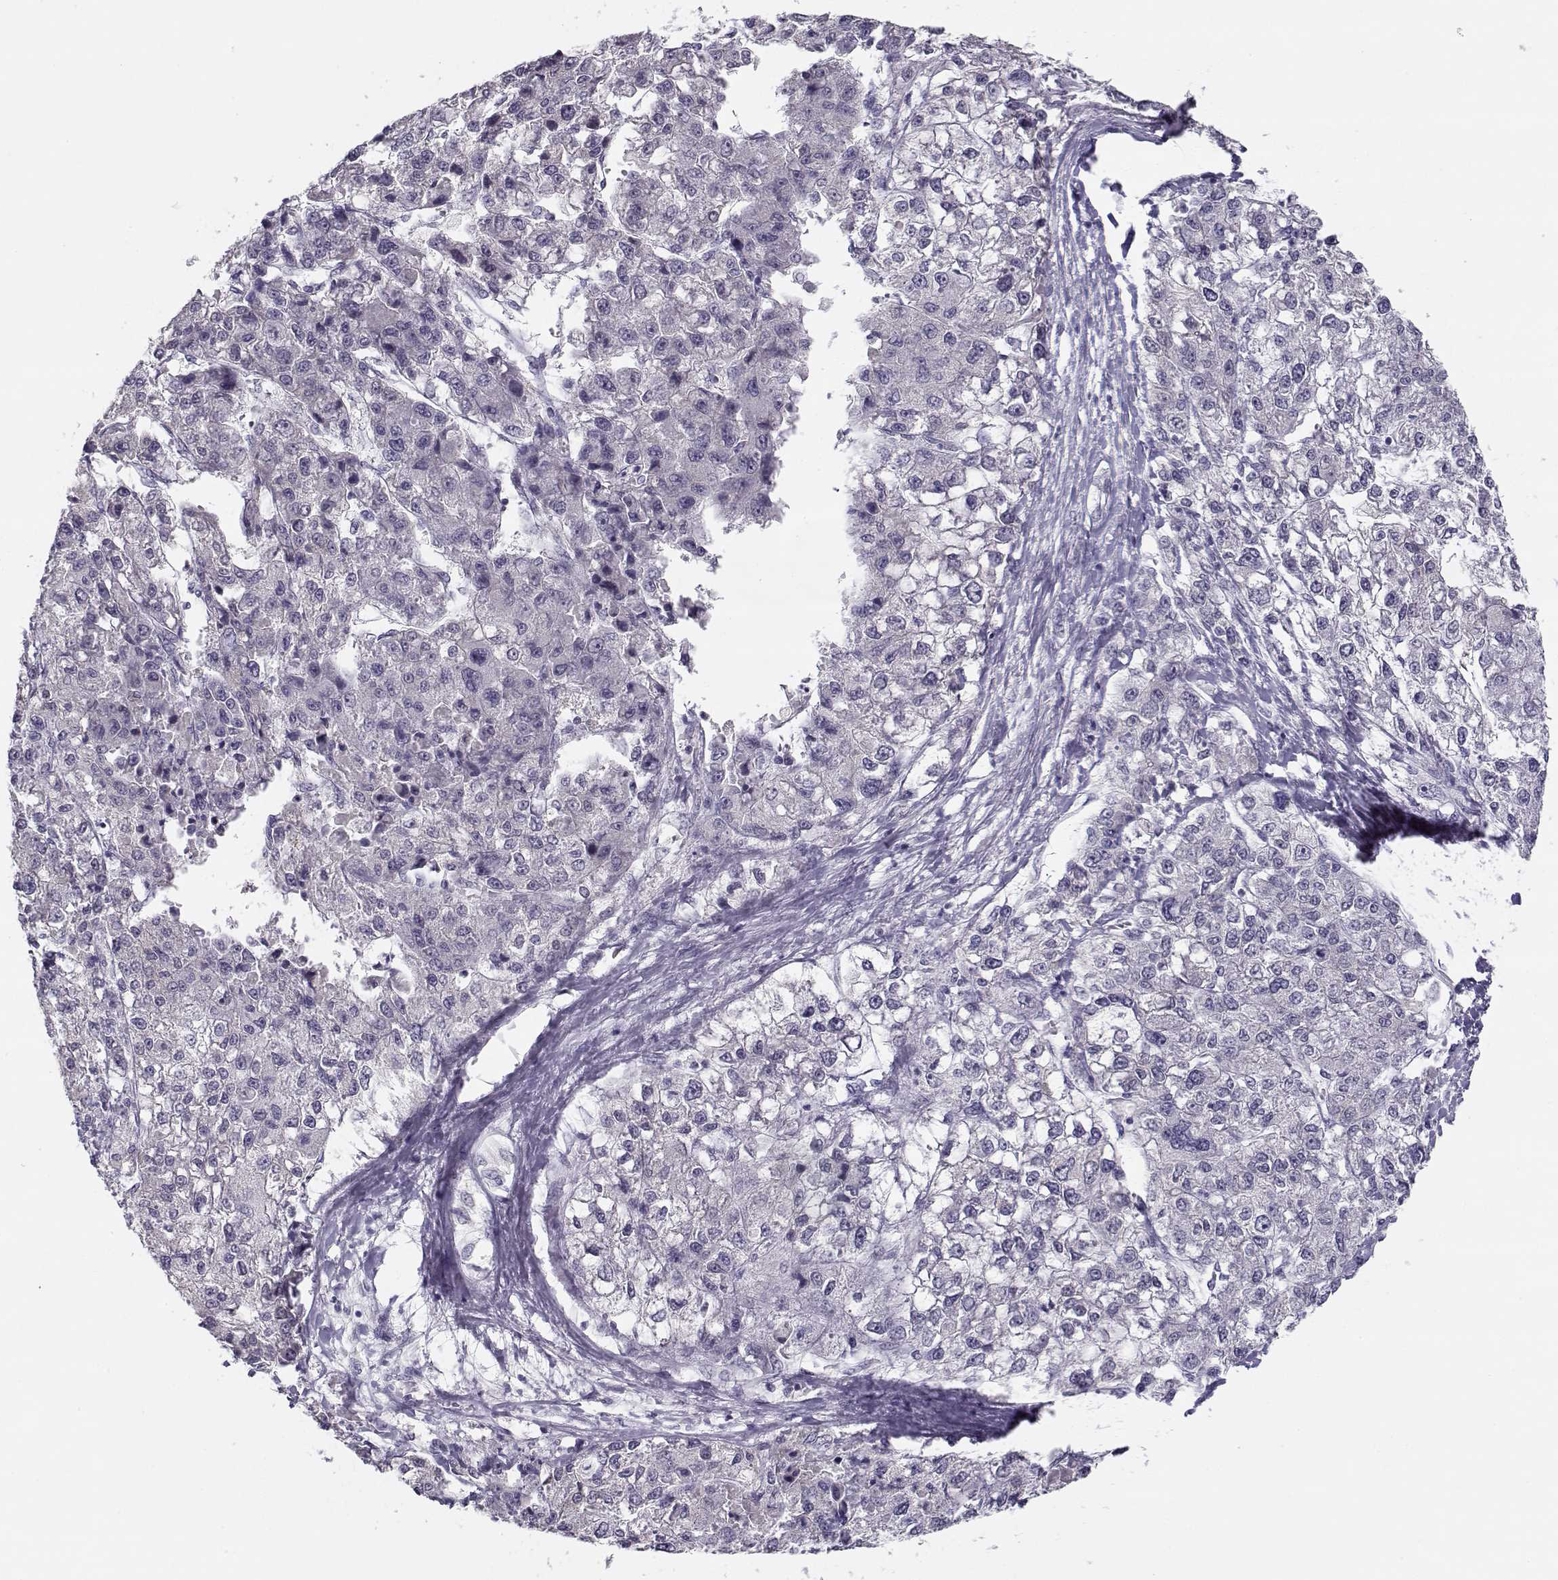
{"staining": {"intensity": "negative", "quantity": "none", "location": "none"}, "tissue": "liver cancer", "cell_type": "Tumor cells", "image_type": "cancer", "snomed": [{"axis": "morphology", "description": "Carcinoma, Hepatocellular, NOS"}, {"axis": "topography", "description": "Liver"}], "caption": "Tumor cells are negative for brown protein staining in liver cancer.", "gene": "C16orf86", "patient": {"sex": "male", "age": 56}}